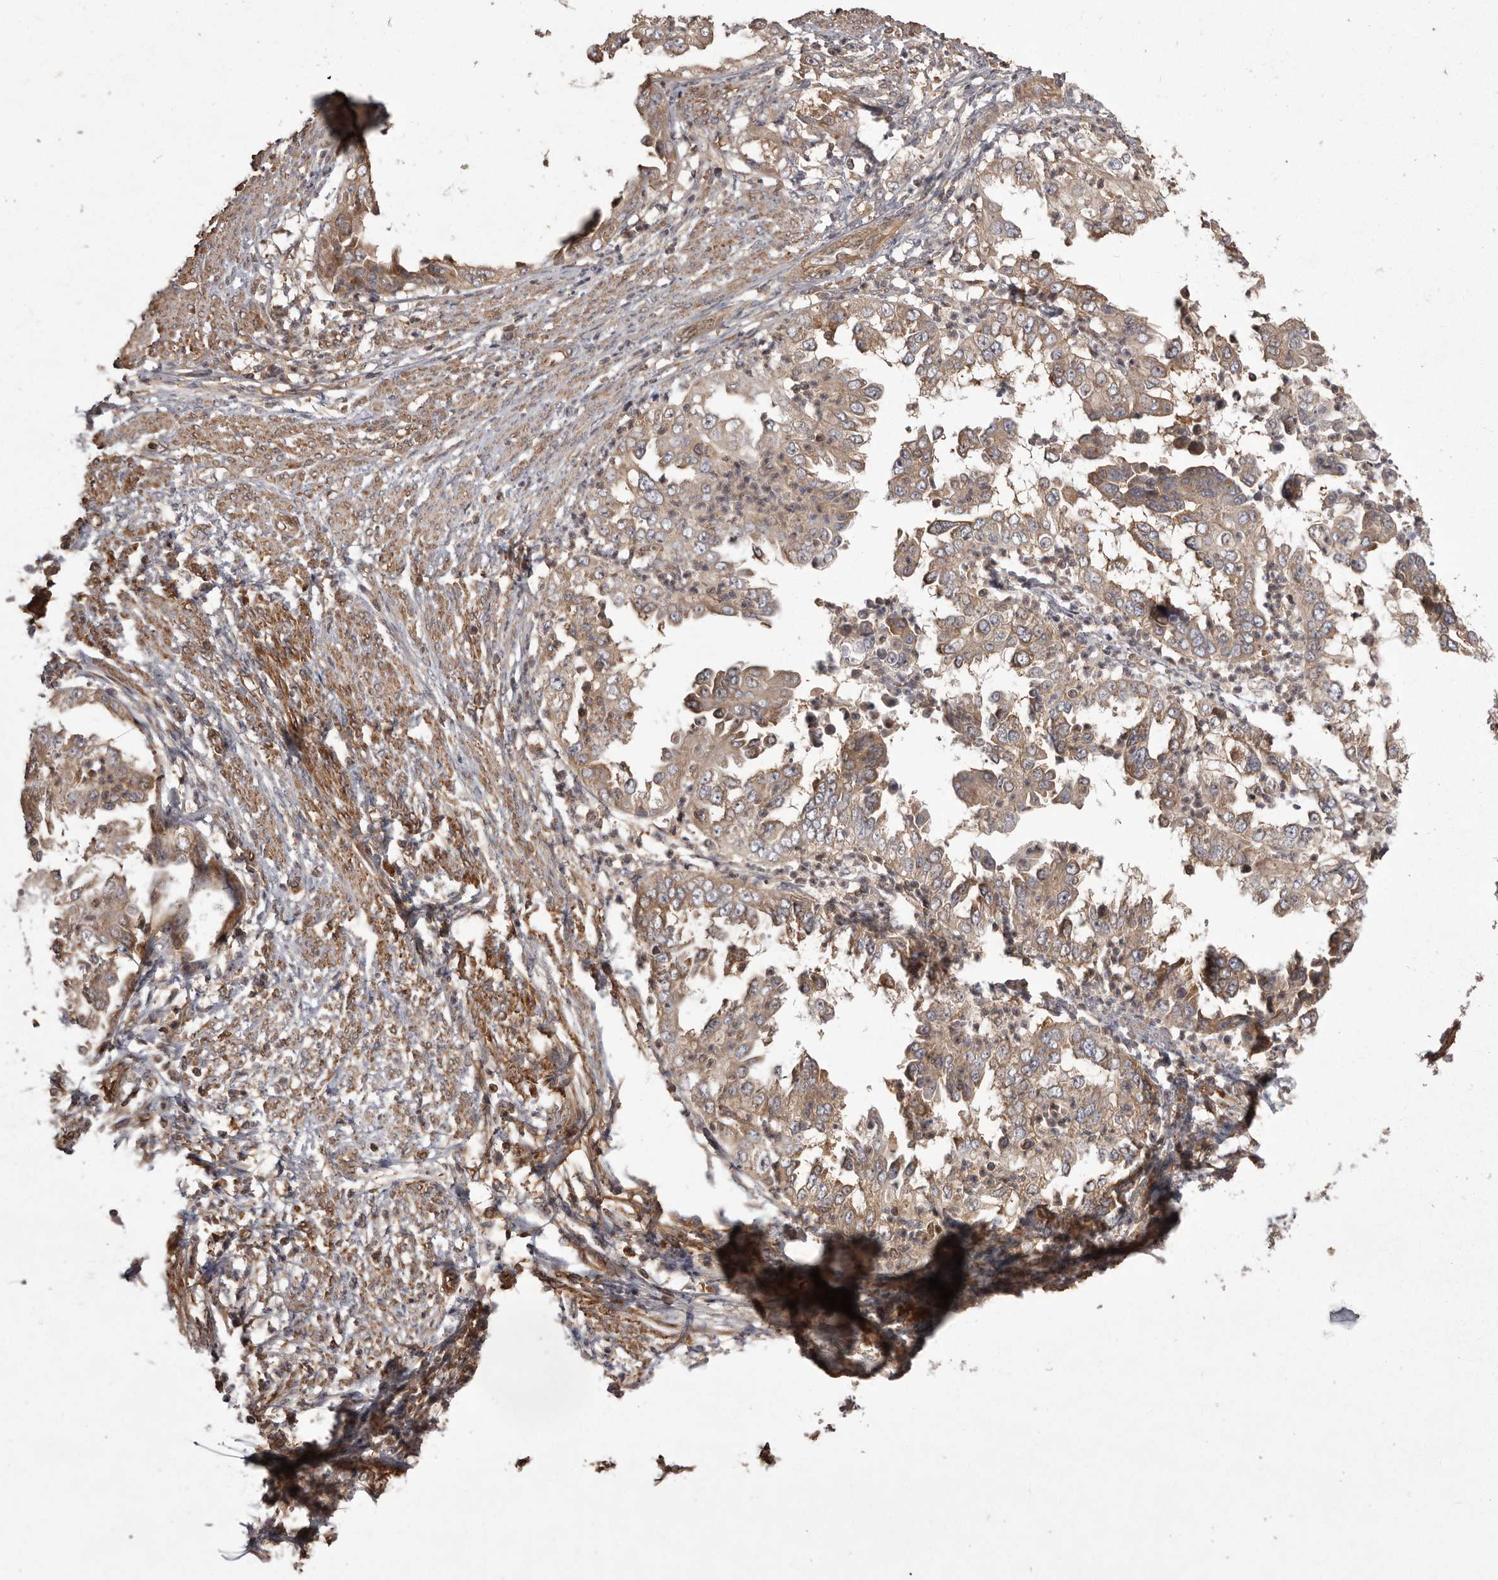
{"staining": {"intensity": "weak", "quantity": ">75%", "location": "cytoplasmic/membranous"}, "tissue": "endometrial cancer", "cell_type": "Tumor cells", "image_type": "cancer", "snomed": [{"axis": "morphology", "description": "Adenocarcinoma, NOS"}, {"axis": "topography", "description": "Endometrium"}], "caption": "The image shows immunohistochemical staining of endometrial cancer. There is weak cytoplasmic/membranous staining is present in about >75% of tumor cells. (IHC, brightfield microscopy, high magnification).", "gene": "NFKBIA", "patient": {"sex": "female", "age": 85}}